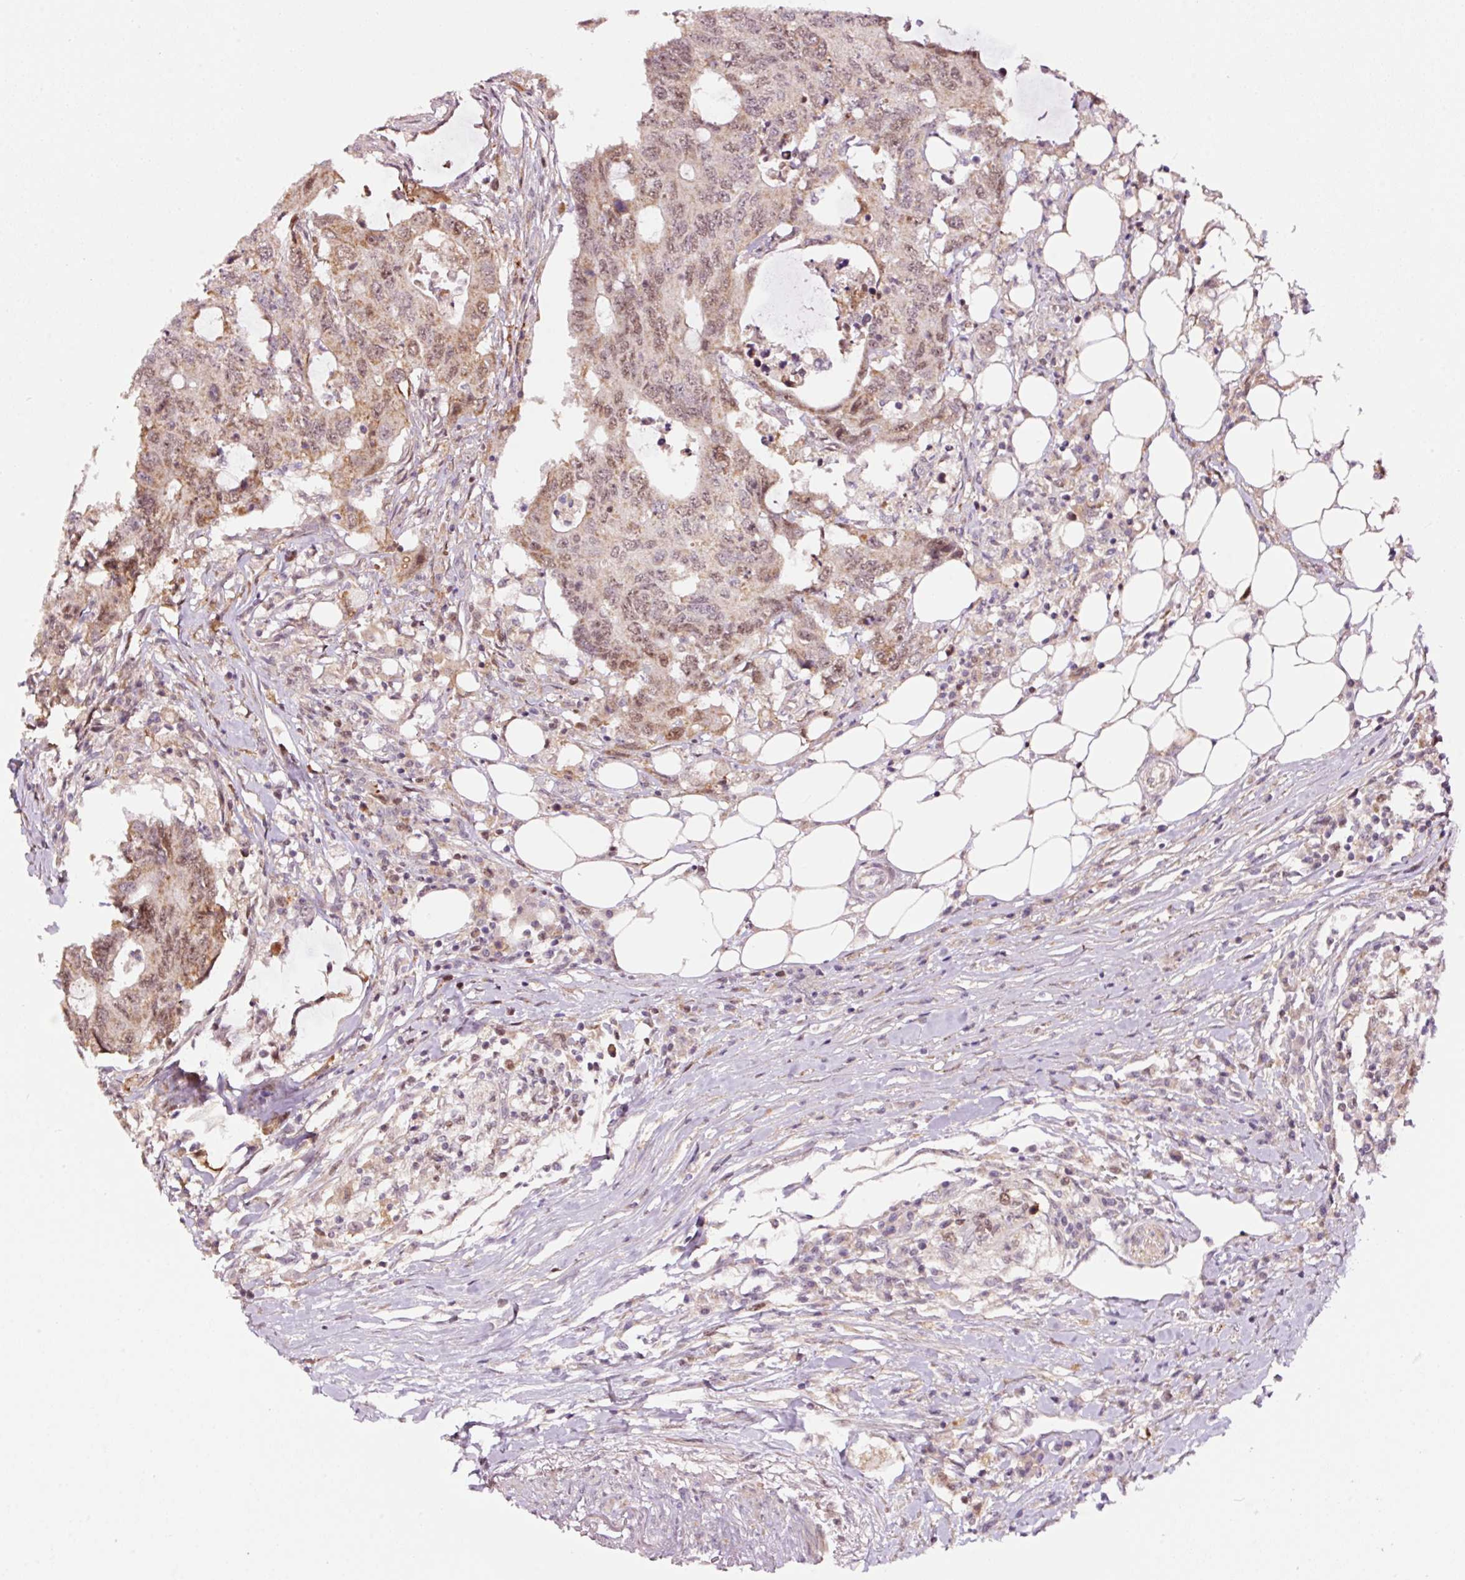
{"staining": {"intensity": "moderate", "quantity": ">75%", "location": "cytoplasmic/membranous,nuclear"}, "tissue": "colorectal cancer", "cell_type": "Tumor cells", "image_type": "cancer", "snomed": [{"axis": "morphology", "description": "Adenocarcinoma, NOS"}, {"axis": "topography", "description": "Colon"}], "caption": "Tumor cells show medium levels of moderate cytoplasmic/membranous and nuclear staining in approximately >75% of cells in colorectal cancer (adenocarcinoma).", "gene": "RFC4", "patient": {"sex": "male", "age": 71}}